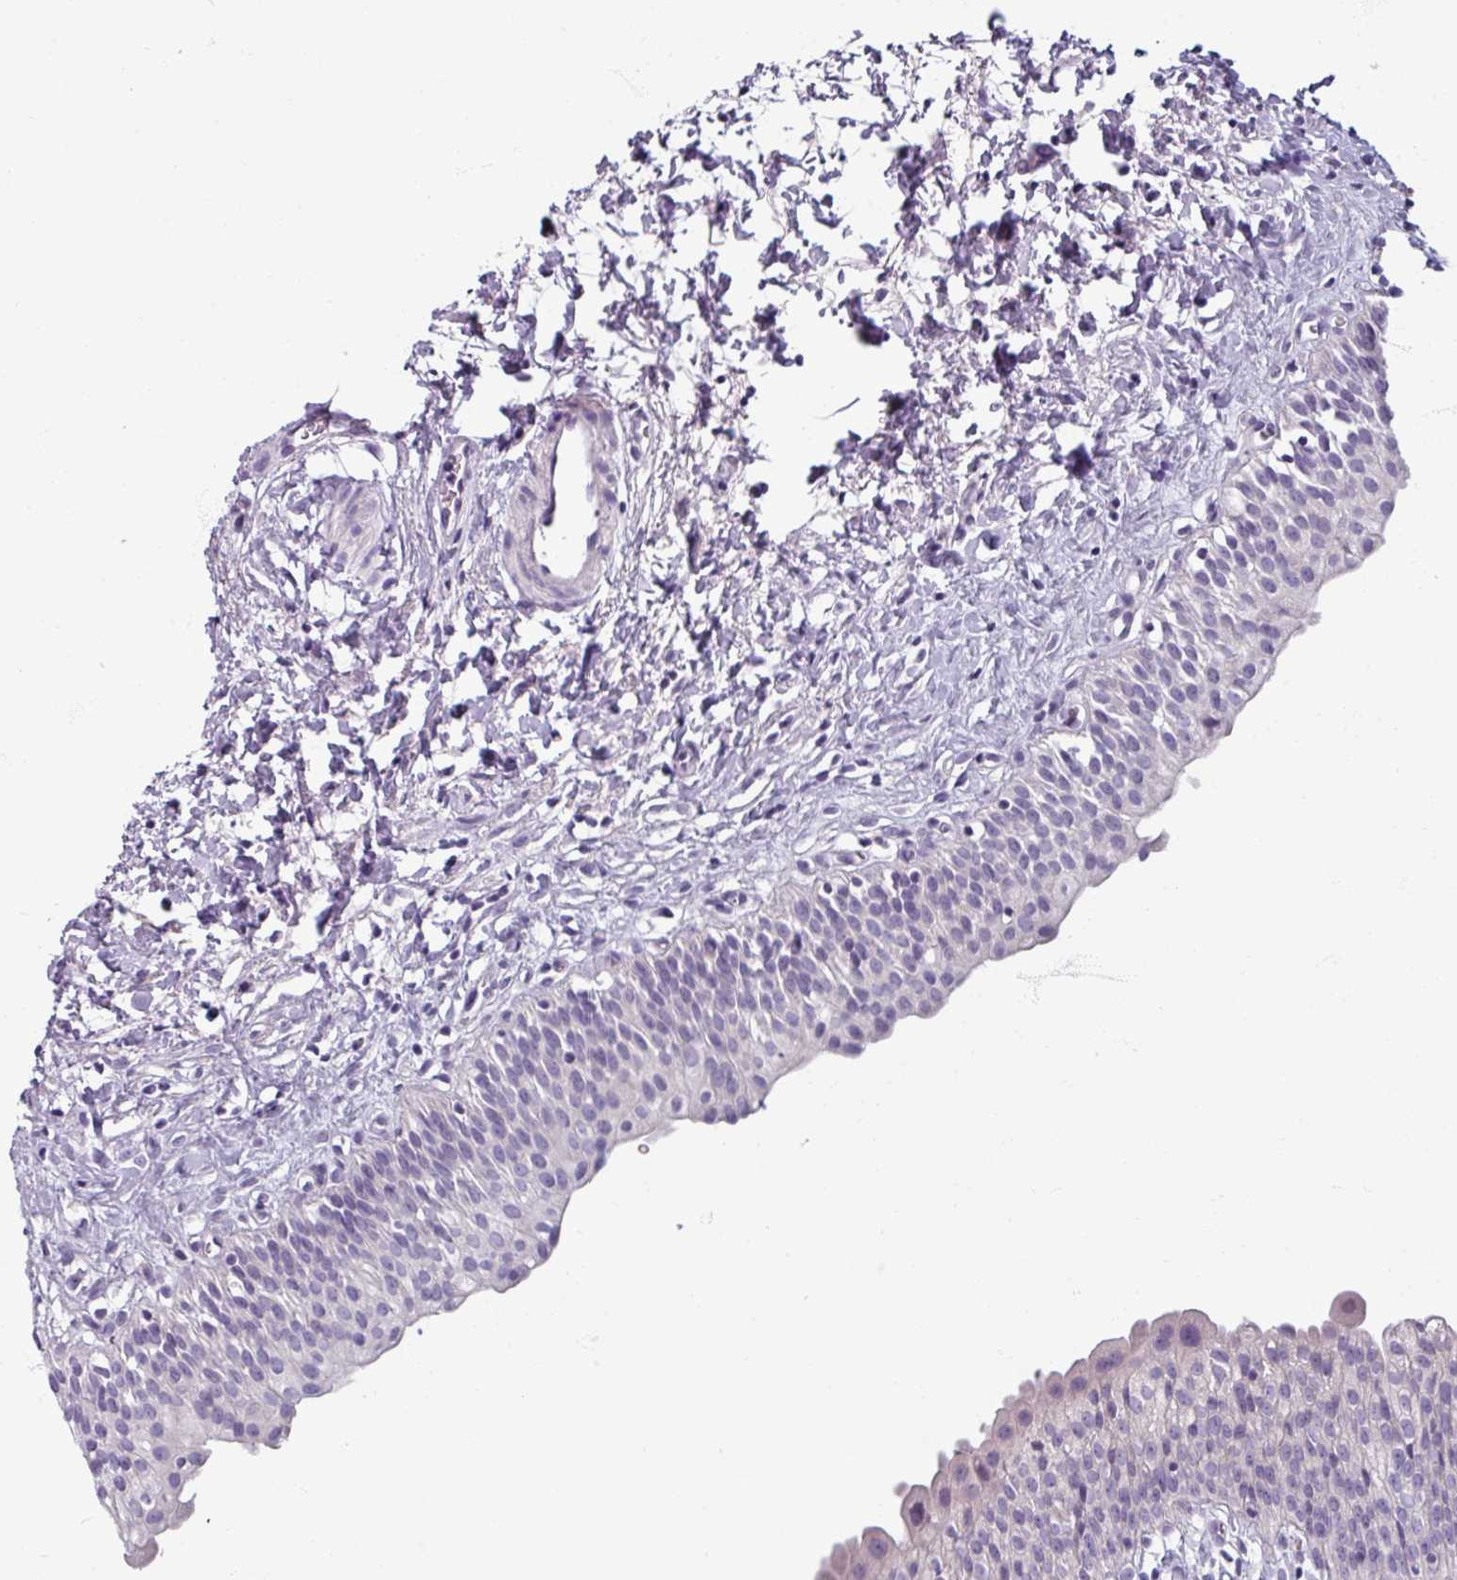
{"staining": {"intensity": "negative", "quantity": "none", "location": "none"}, "tissue": "urinary bladder", "cell_type": "Urothelial cells", "image_type": "normal", "snomed": [{"axis": "morphology", "description": "Normal tissue, NOS"}, {"axis": "topography", "description": "Urinary bladder"}], "caption": "Immunohistochemical staining of normal urinary bladder demonstrates no significant expression in urothelial cells. (DAB (3,3'-diaminobenzidine) IHC with hematoxylin counter stain).", "gene": "SMIM11", "patient": {"sex": "male", "age": 51}}